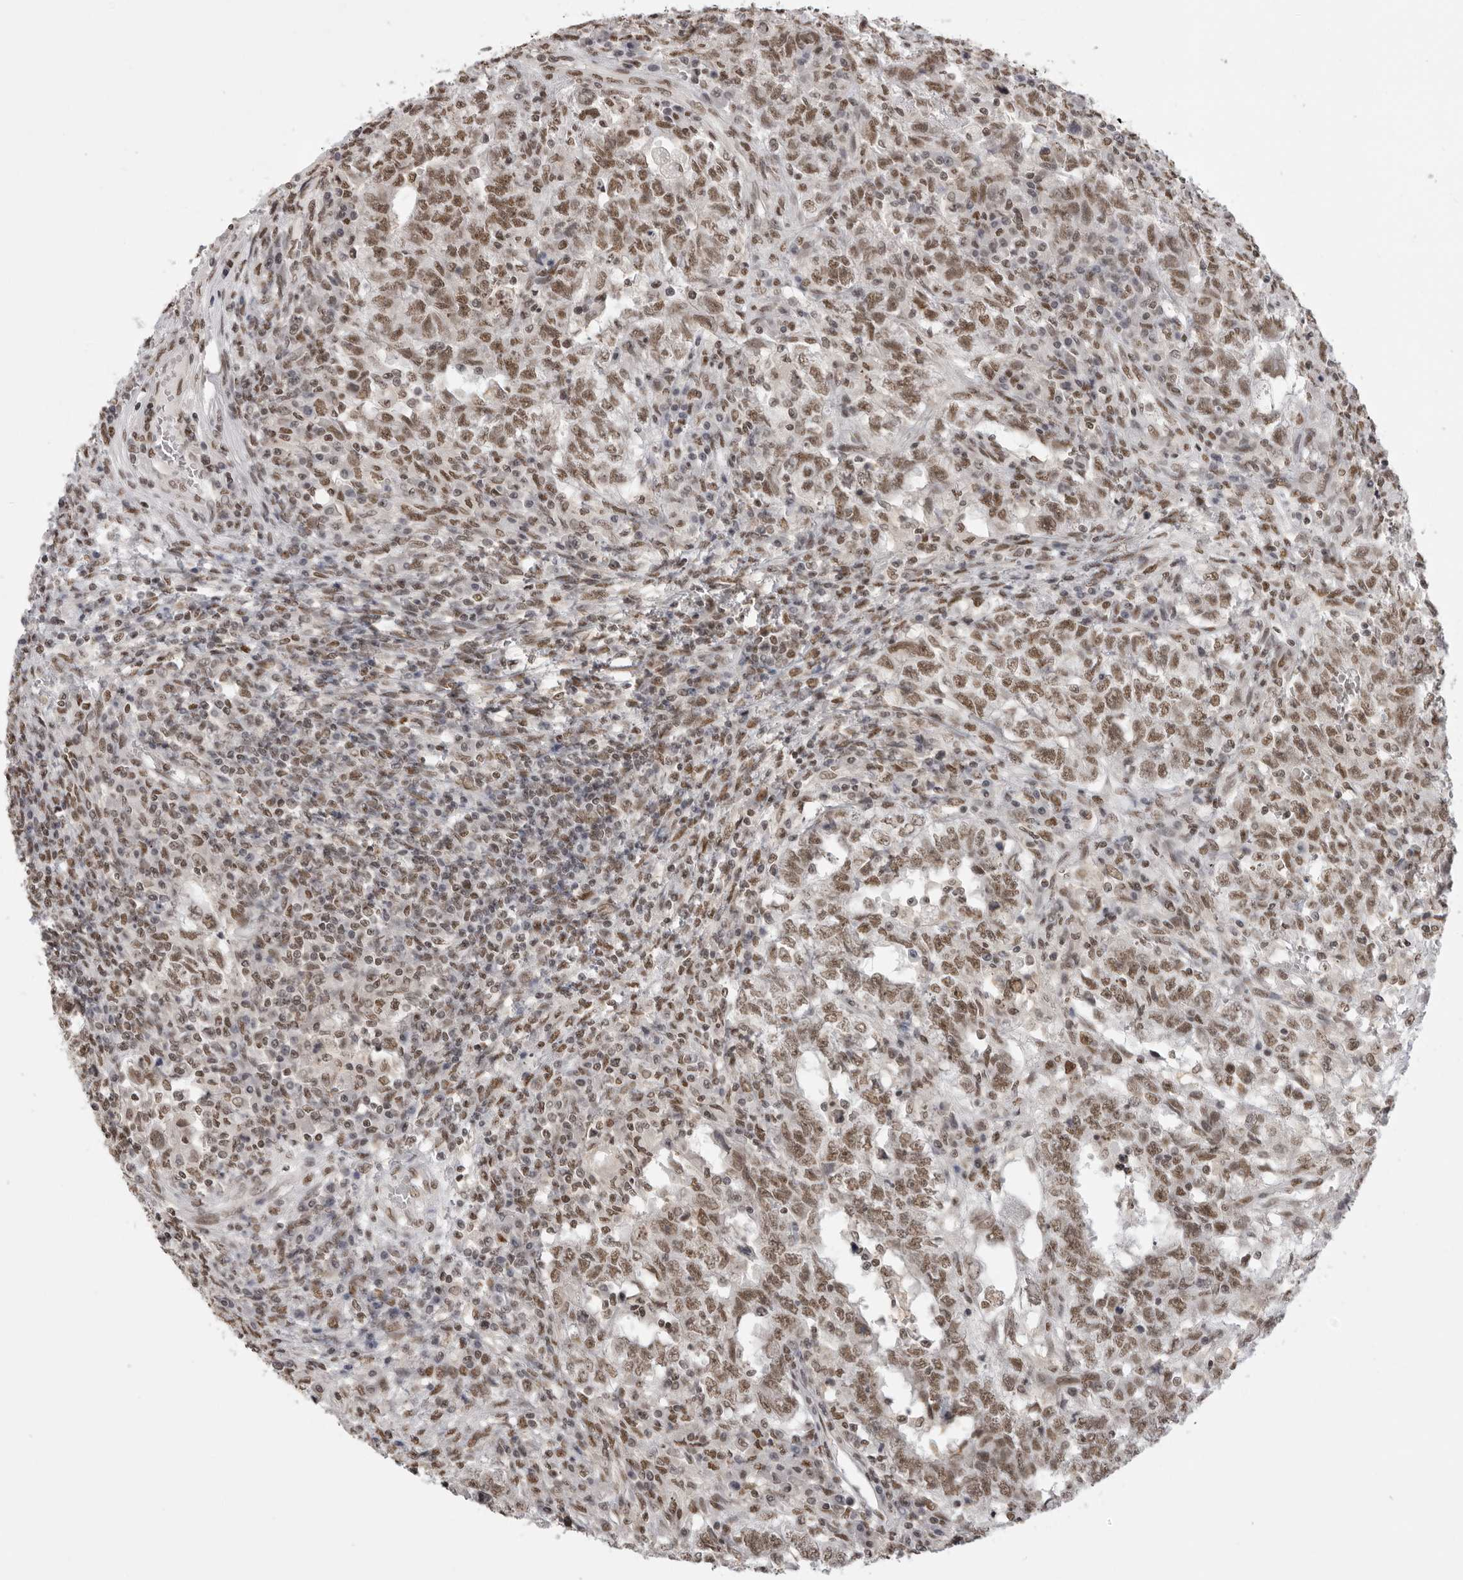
{"staining": {"intensity": "moderate", "quantity": ">75%", "location": "nuclear"}, "tissue": "testis cancer", "cell_type": "Tumor cells", "image_type": "cancer", "snomed": [{"axis": "morphology", "description": "Carcinoma, Embryonal, NOS"}, {"axis": "topography", "description": "Testis"}], "caption": "Immunohistochemistry (IHC) photomicrograph of embryonal carcinoma (testis) stained for a protein (brown), which shows medium levels of moderate nuclear expression in about >75% of tumor cells.", "gene": "RPA2", "patient": {"sex": "male", "age": 26}}